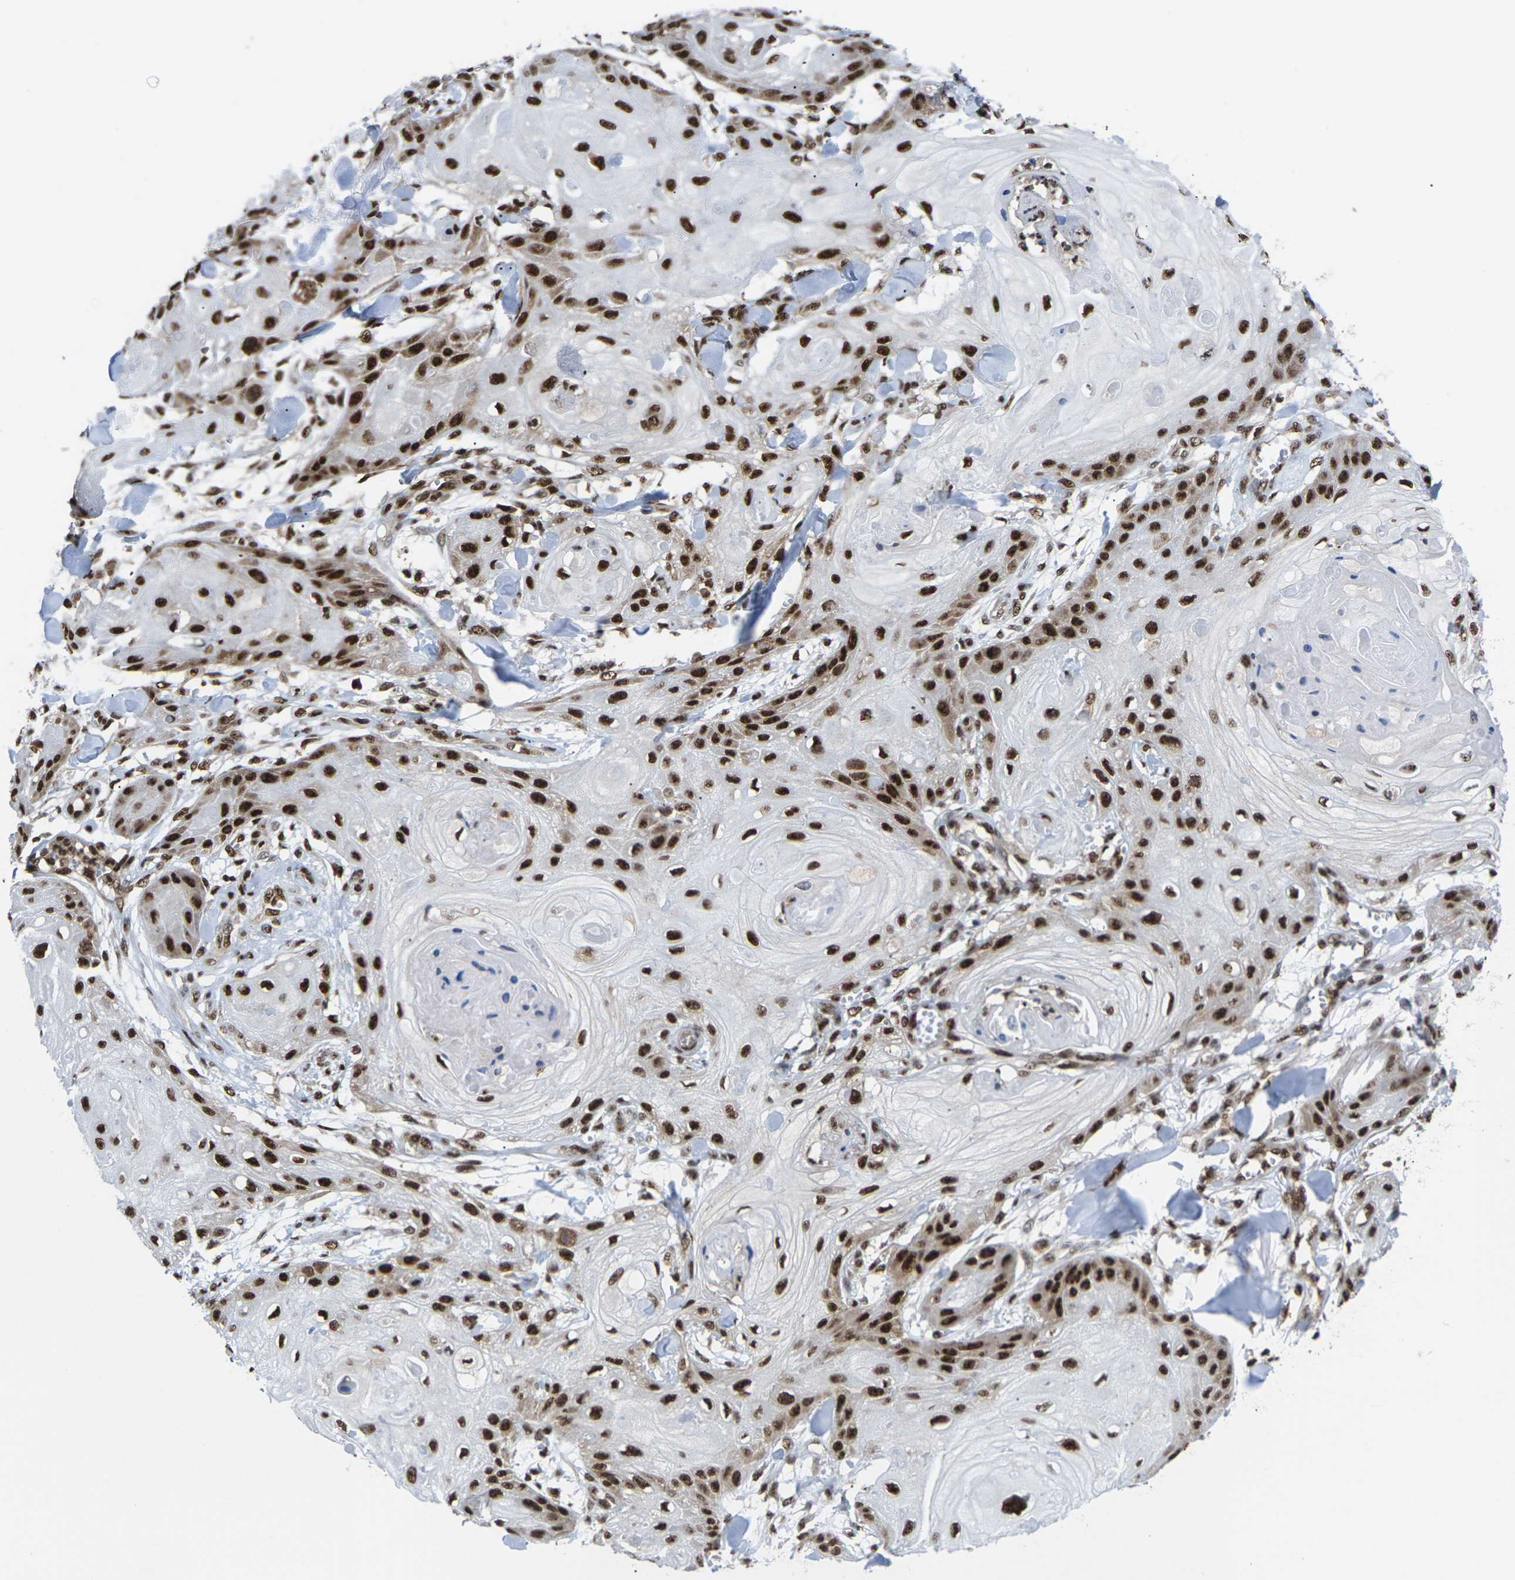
{"staining": {"intensity": "strong", "quantity": ">75%", "location": "nuclear"}, "tissue": "skin cancer", "cell_type": "Tumor cells", "image_type": "cancer", "snomed": [{"axis": "morphology", "description": "Squamous cell carcinoma, NOS"}, {"axis": "topography", "description": "Skin"}], "caption": "High-power microscopy captured an immunohistochemistry photomicrograph of skin squamous cell carcinoma, revealing strong nuclear positivity in approximately >75% of tumor cells. (IHC, brightfield microscopy, high magnification).", "gene": "MAGOH", "patient": {"sex": "male", "age": 74}}